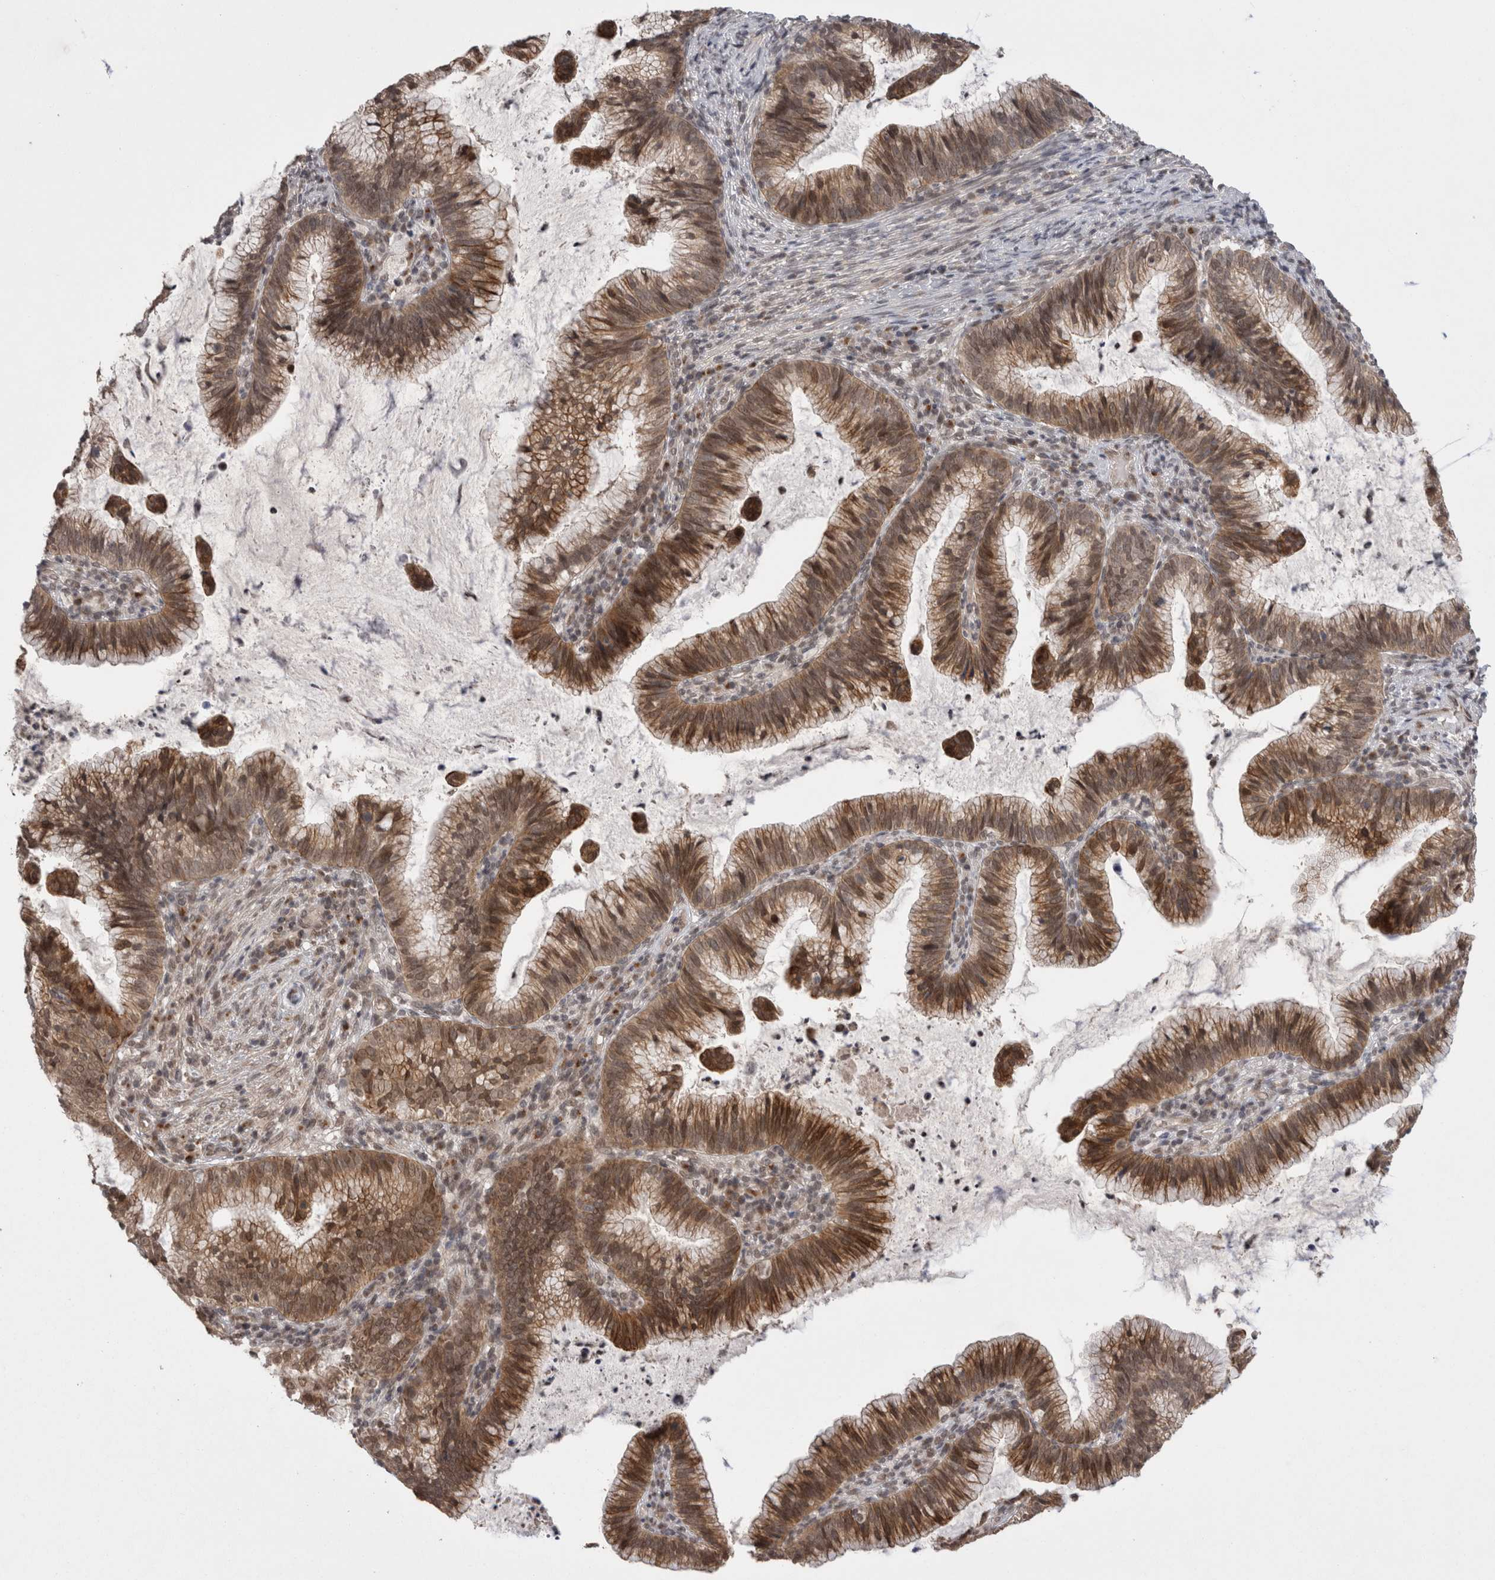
{"staining": {"intensity": "moderate", "quantity": ">75%", "location": "cytoplasmic/membranous"}, "tissue": "cervical cancer", "cell_type": "Tumor cells", "image_type": "cancer", "snomed": [{"axis": "morphology", "description": "Adenocarcinoma, NOS"}, {"axis": "topography", "description": "Cervix"}], "caption": "A medium amount of moderate cytoplasmic/membranous expression is appreciated in approximately >75% of tumor cells in cervical cancer (adenocarcinoma) tissue.", "gene": "ZNF341", "patient": {"sex": "female", "age": 36}}